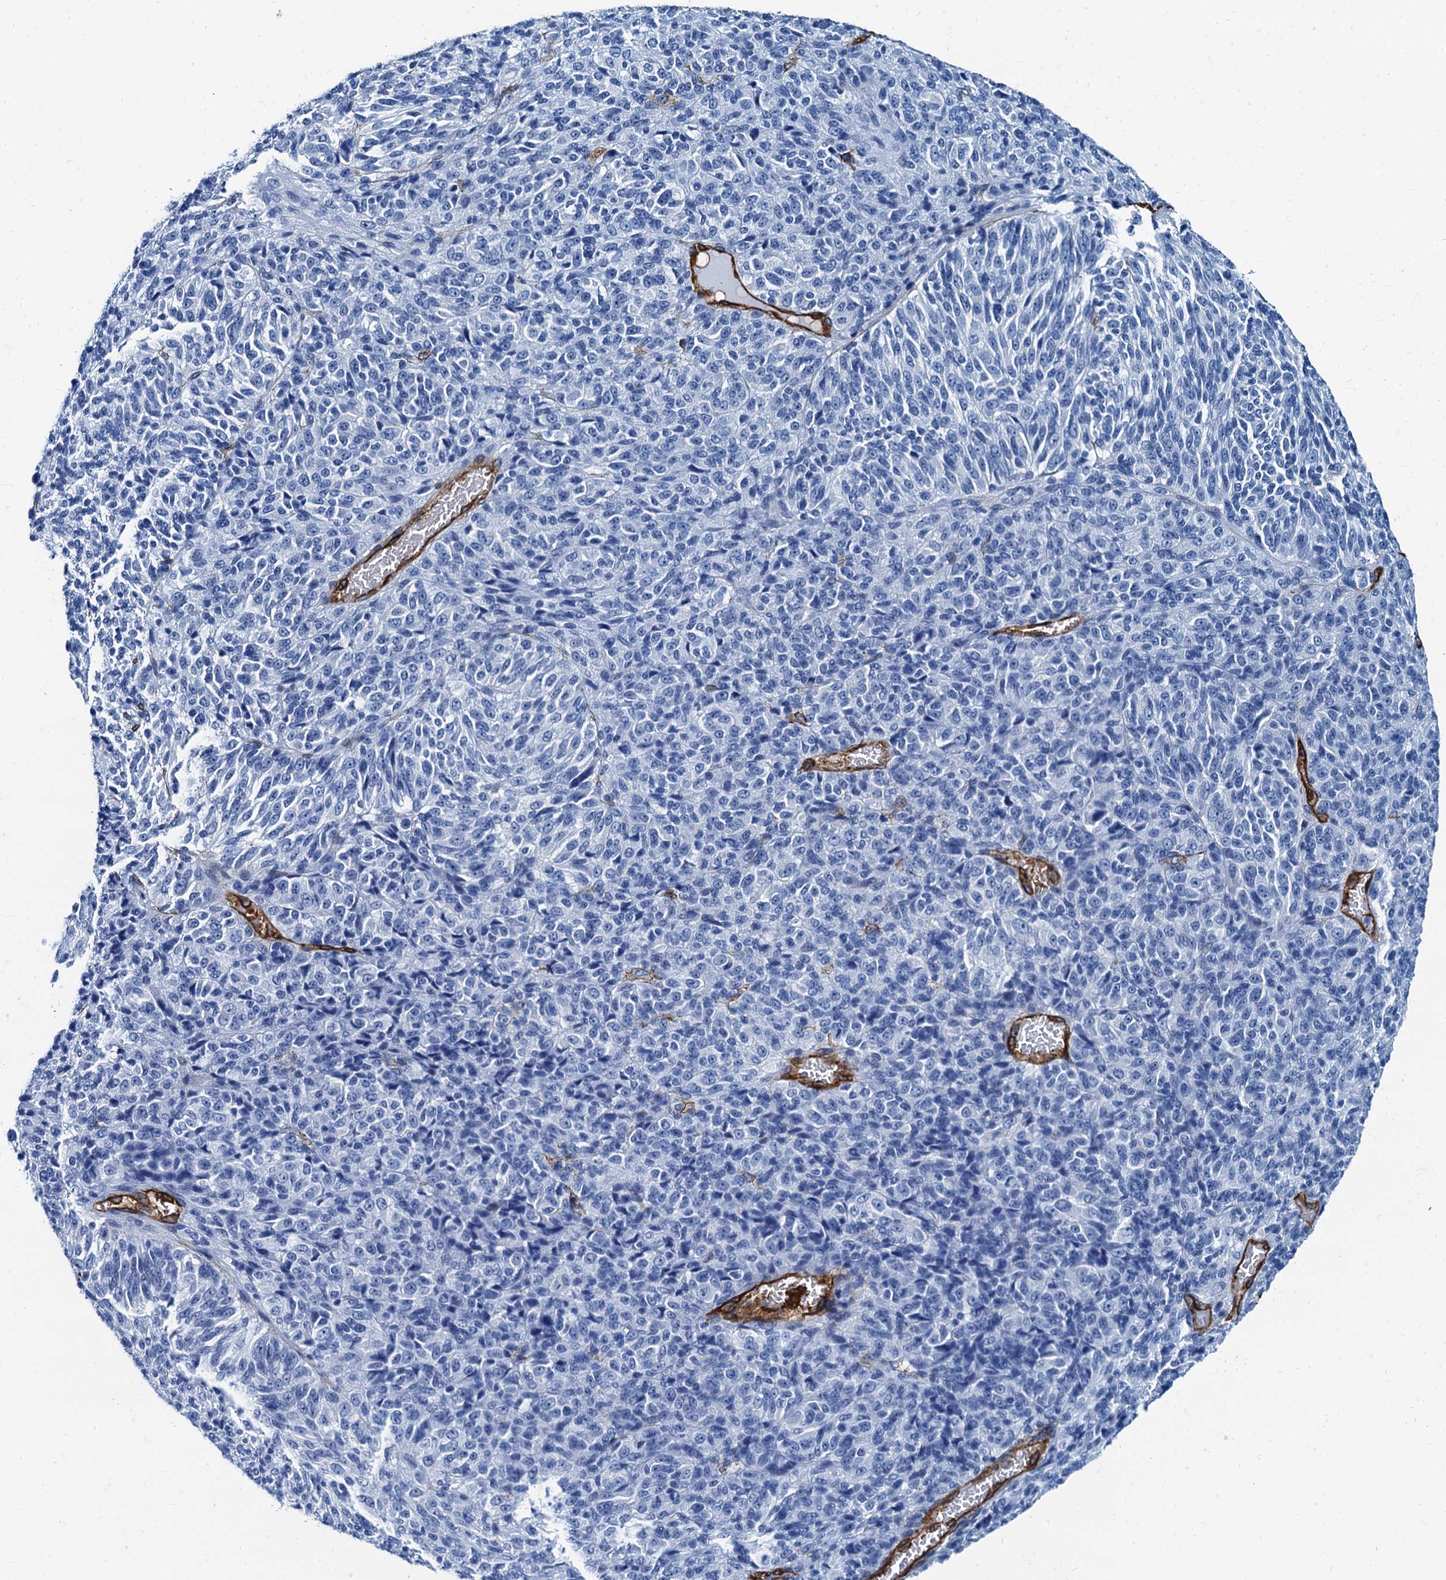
{"staining": {"intensity": "negative", "quantity": "none", "location": "none"}, "tissue": "melanoma", "cell_type": "Tumor cells", "image_type": "cancer", "snomed": [{"axis": "morphology", "description": "Malignant melanoma, Metastatic site"}, {"axis": "topography", "description": "Brain"}], "caption": "DAB immunohistochemical staining of human melanoma reveals no significant positivity in tumor cells.", "gene": "CAVIN2", "patient": {"sex": "female", "age": 56}}